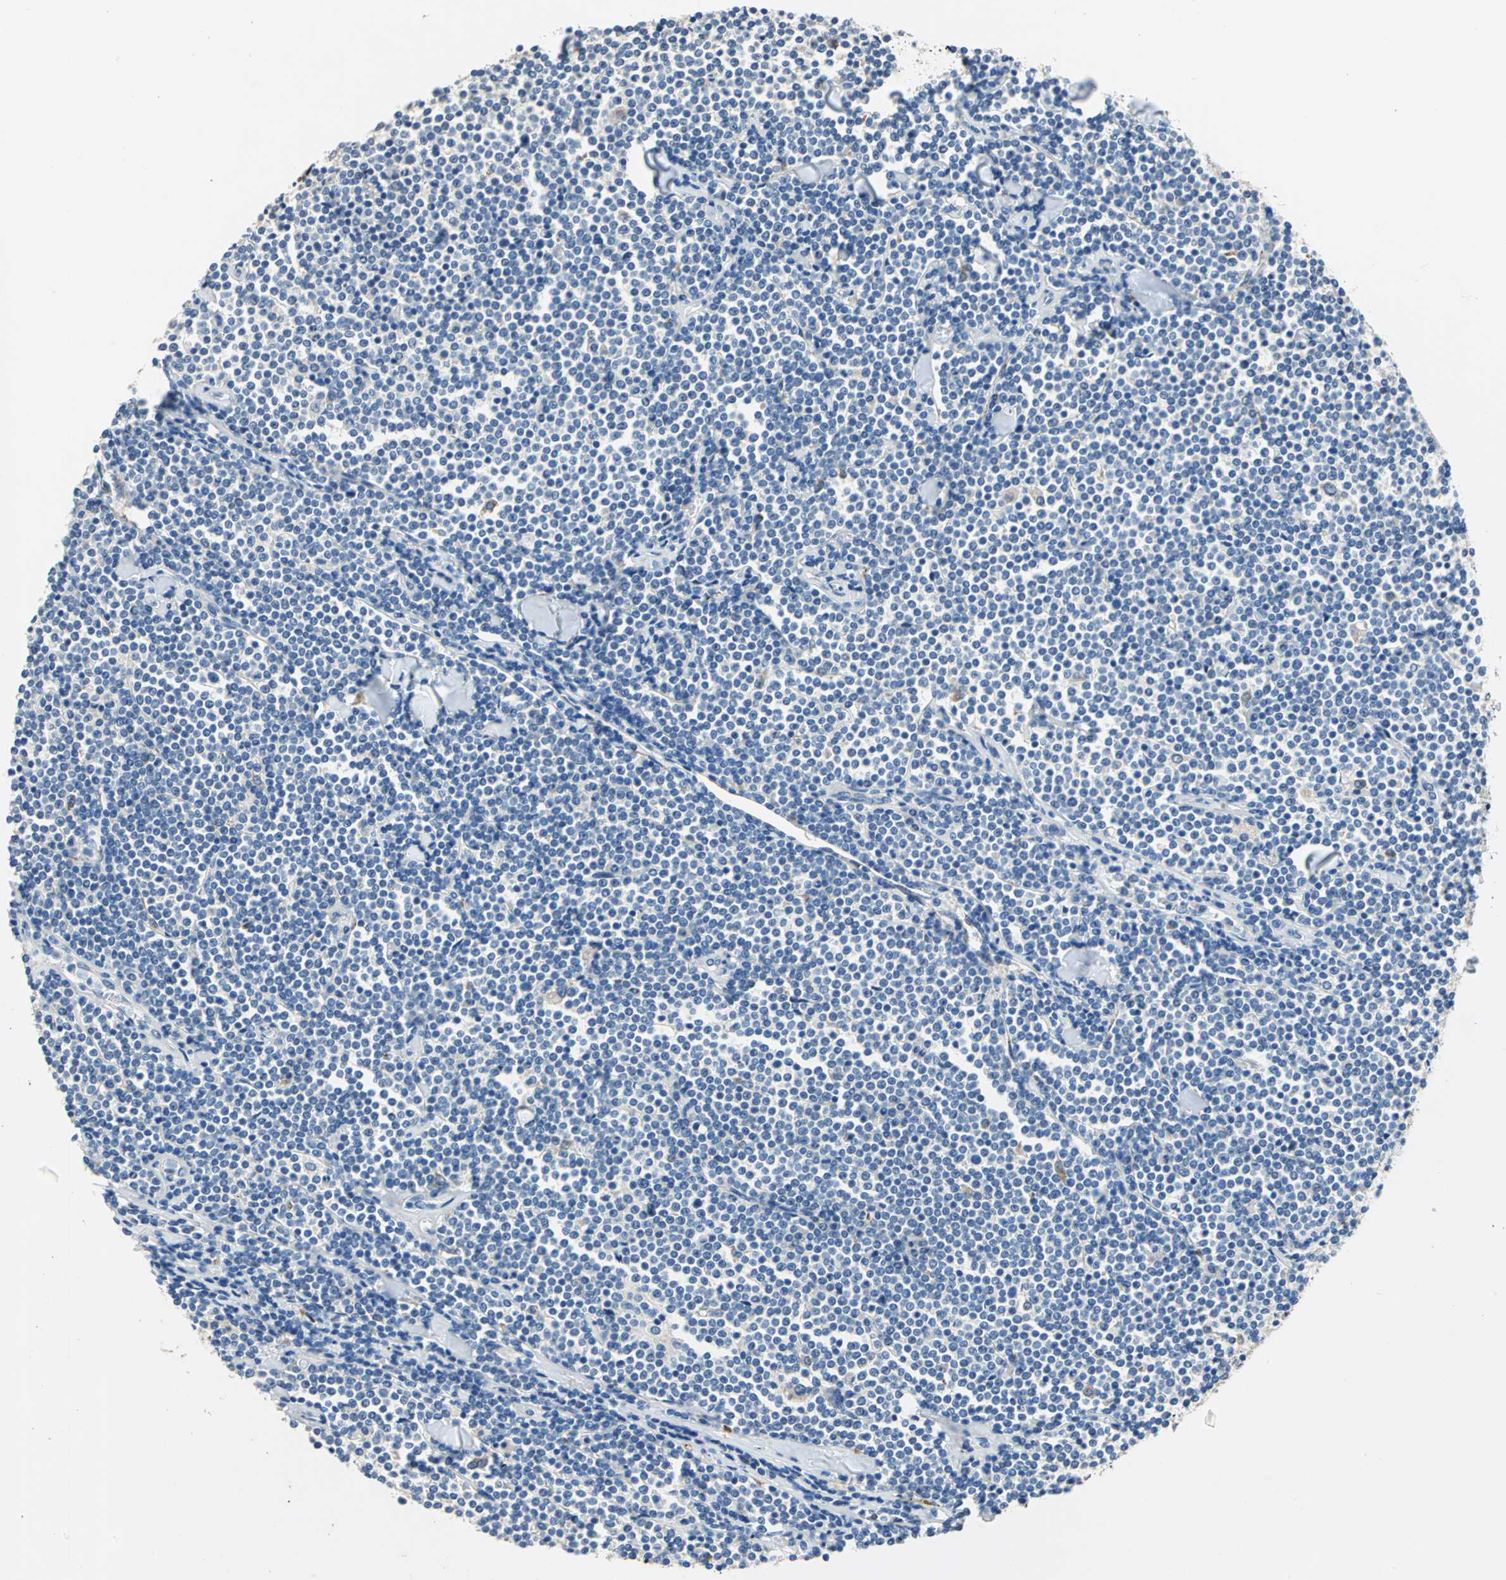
{"staining": {"intensity": "negative", "quantity": "none", "location": "none"}, "tissue": "lymphoma", "cell_type": "Tumor cells", "image_type": "cancer", "snomed": [{"axis": "morphology", "description": "Malignant lymphoma, non-Hodgkin's type, Low grade"}, {"axis": "topography", "description": "Soft tissue"}], "caption": "This micrograph is of low-grade malignant lymphoma, non-Hodgkin's type stained with immunohistochemistry (IHC) to label a protein in brown with the nuclei are counter-stained blue. There is no expression in tumor cells. The staining was performed using DAB to visualize the protein expression in brown, while the nuclei were stained in blue with hematoxylin (Magnification: 20x).", "gene": "RASD2", "patient": {"sex": "male", "age": 92}}